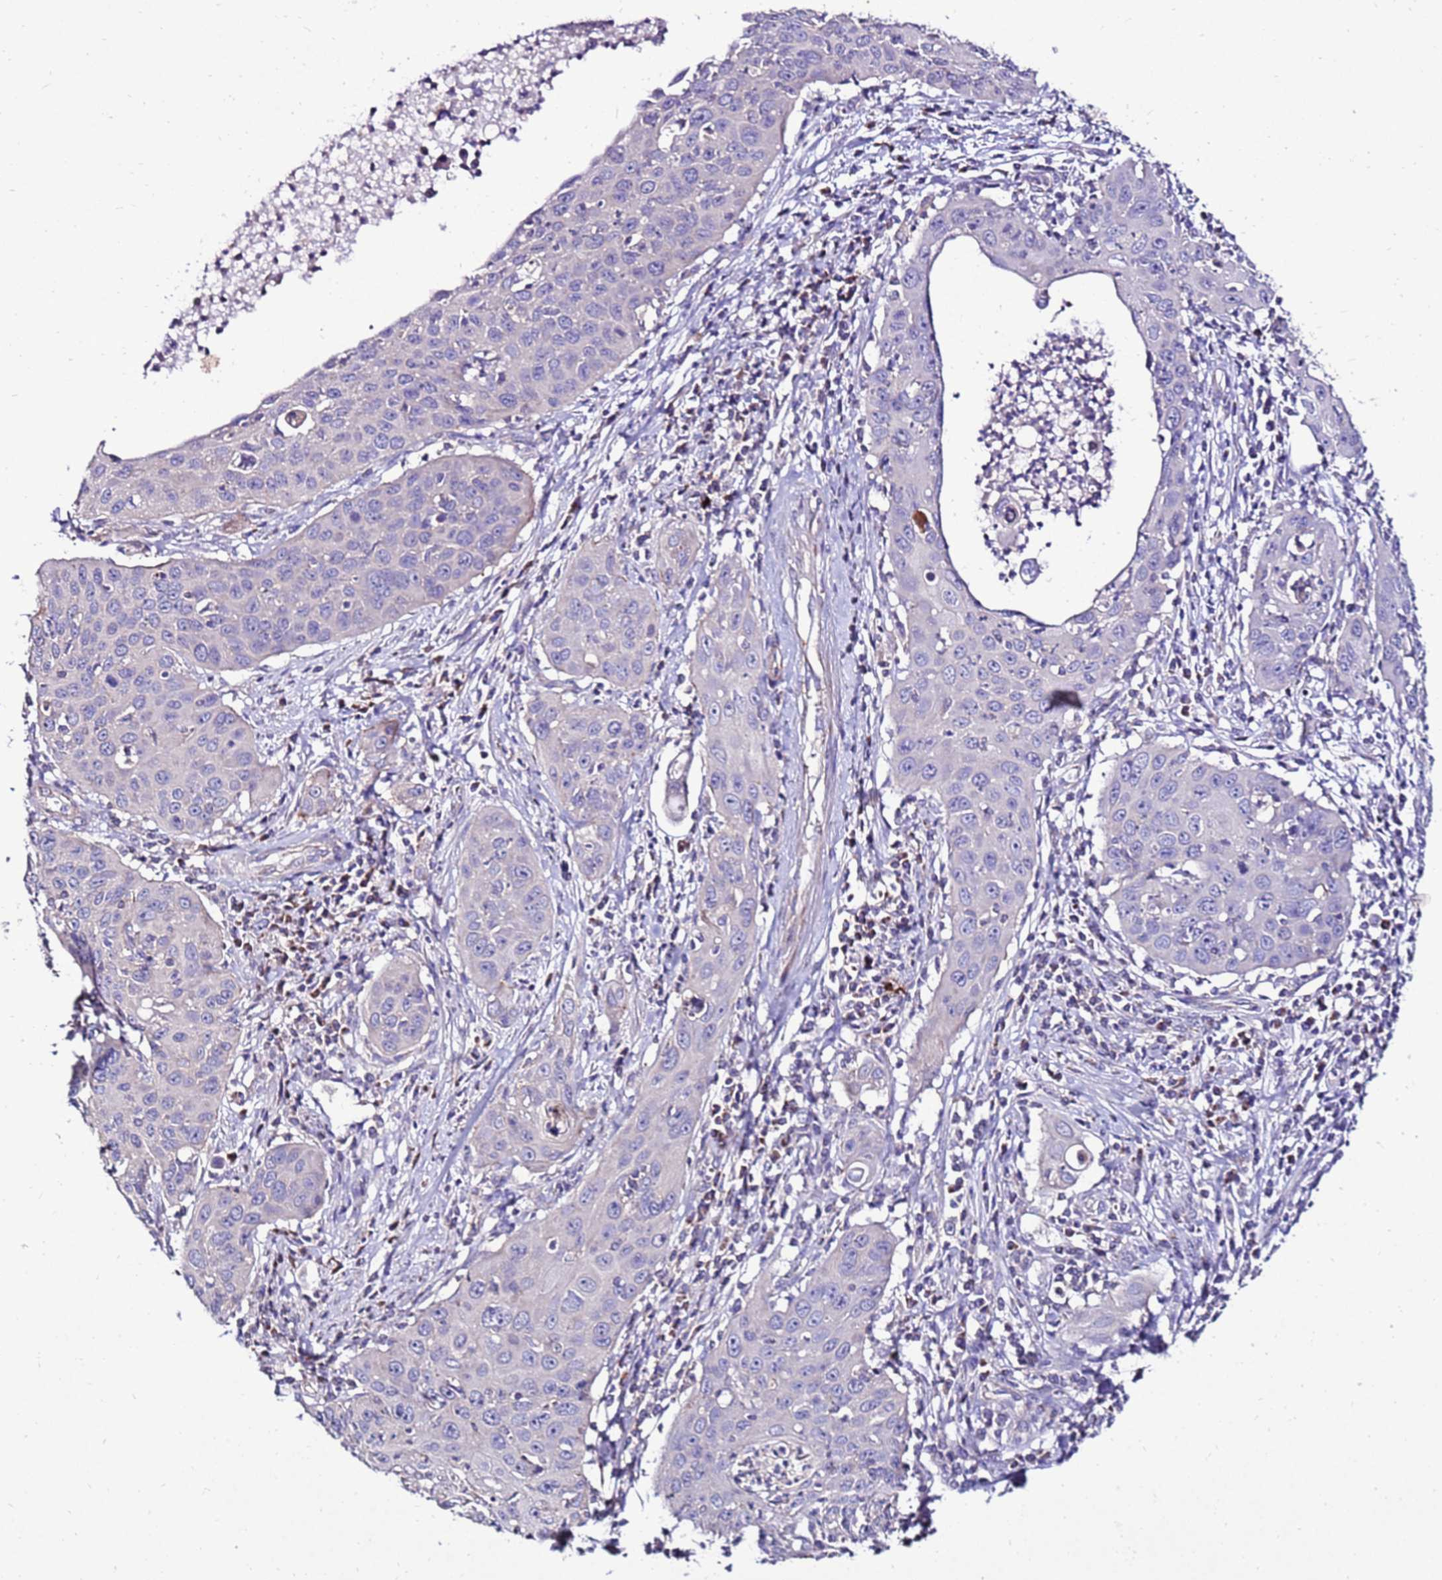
{"staining": {"intensity": "negative", "quantity": "none", "location": "none"}, "tissue": "cervical cancer", "cell_type": "Tumor cells", "image_type": "cancer", "snomed": [{"axis": "morphology", "description": "Squamous cell carcinoma, NOS"}, {"axis": "topography", "description": "Cervix"}], "caption": "High power microscopy photomicrograph of an immunohistochemistry (IHC) image of cervical cancer (squamous cell carcinoma), revealing no significant expression in tumor cells.", "gene": "TMEM106C", "patient": {"sex": "female", "age": 36}}